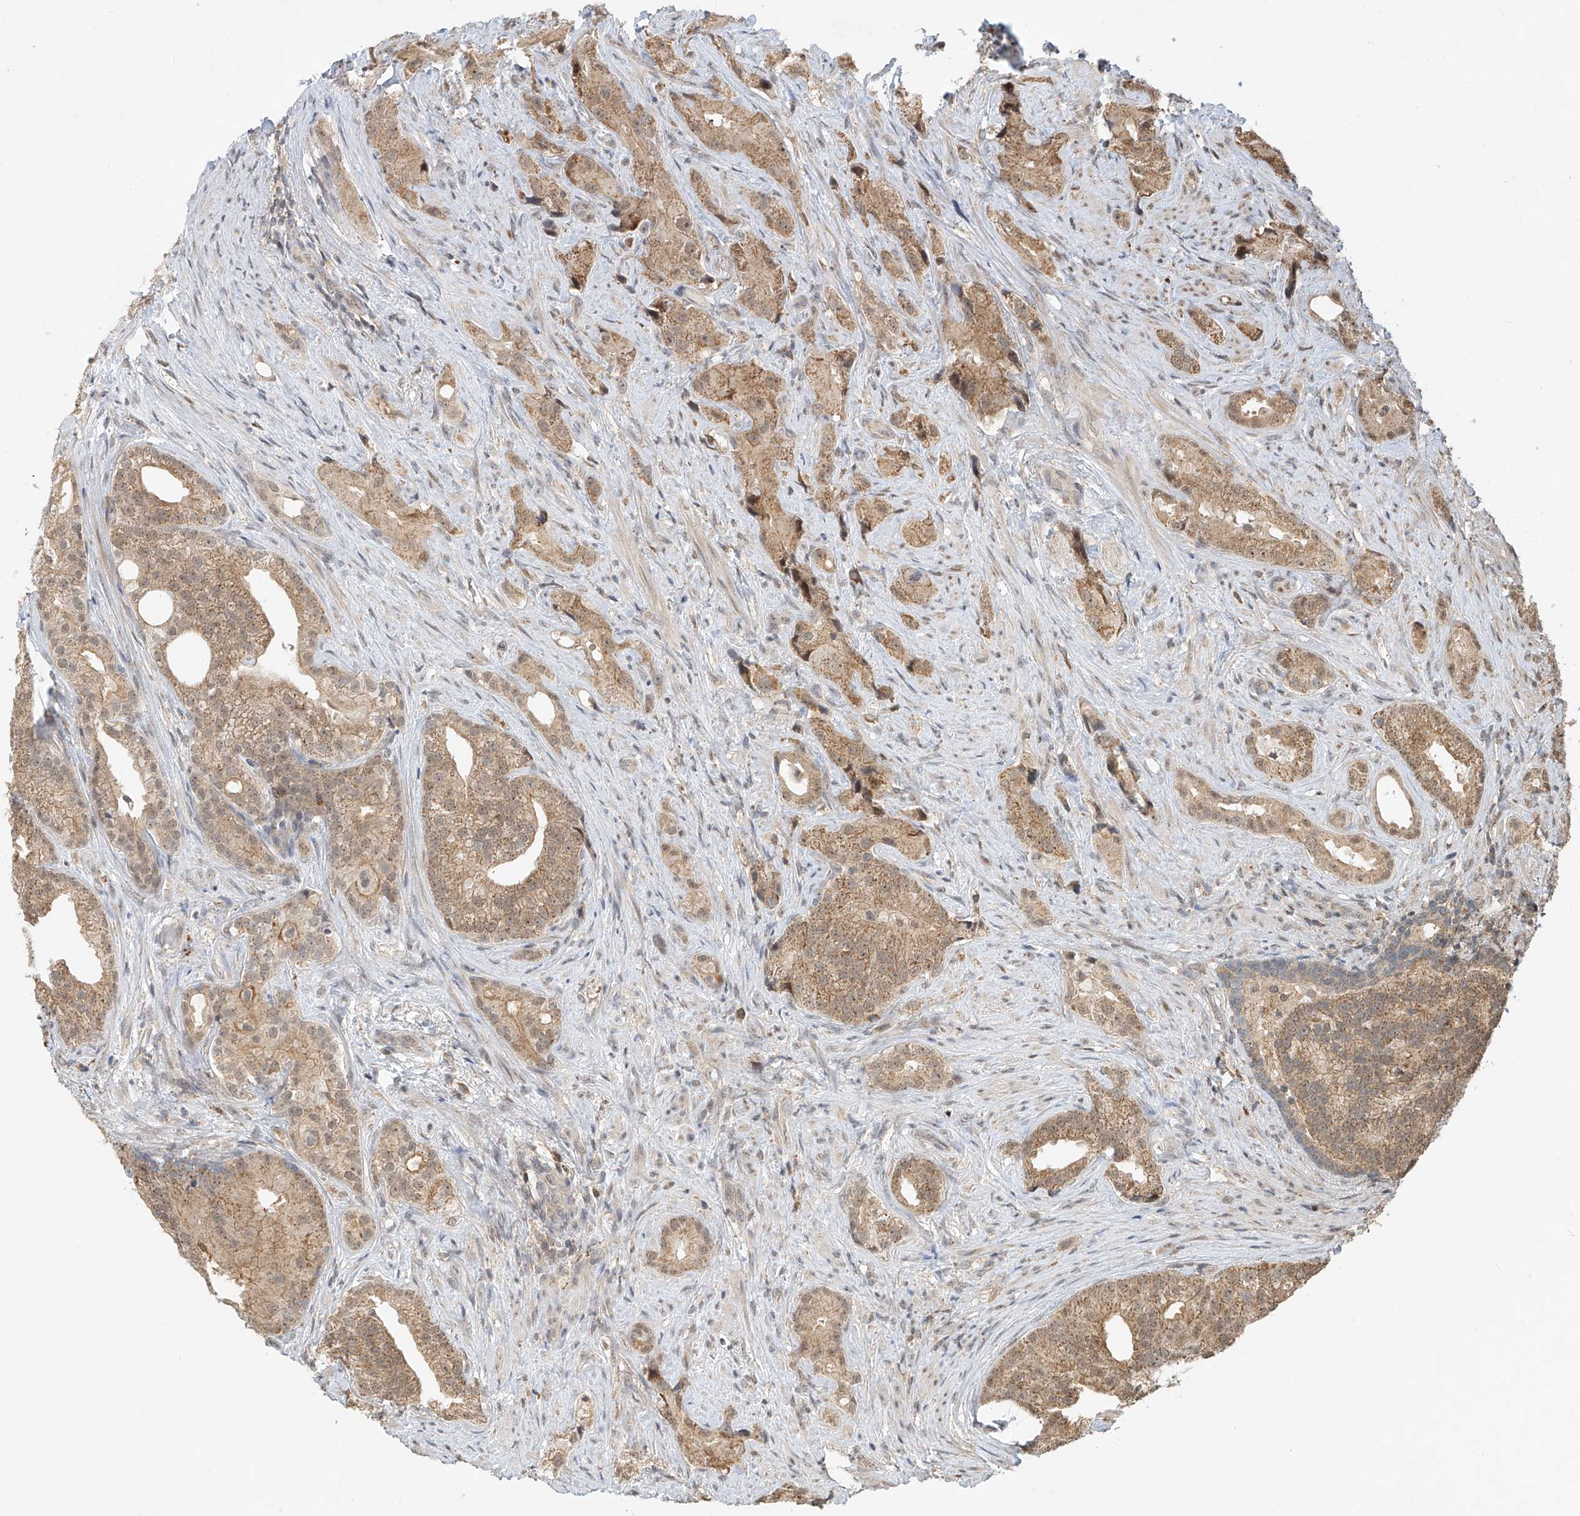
{"staining": {"intensity": "weak", "quantity": ">75%", "location": "cytoplasmic/membranous"}, "tissue": "prostate cancer", "cell_type": "Tumor cells", "image_type": "cancer", "snomed": [{"axis": "morphology", "description": "Adenocarcinoma, Low grade"}, {"axis": "topography", "description": "Prostate"}], "caption": "Immunohistochemistry staining of prostate cancer, which reveals low levels of weak cytoplasmic/membranous staining in approximately >75% of tumor cells indicating weak cytoplasmic/membranous protein staining. The staining was performed using DAB (brown) for protein detection and nuclei were counterstained in hematoxylin (blue).", "gene": "SYTL3", "patient": {"sex": "male", "age": 71}}